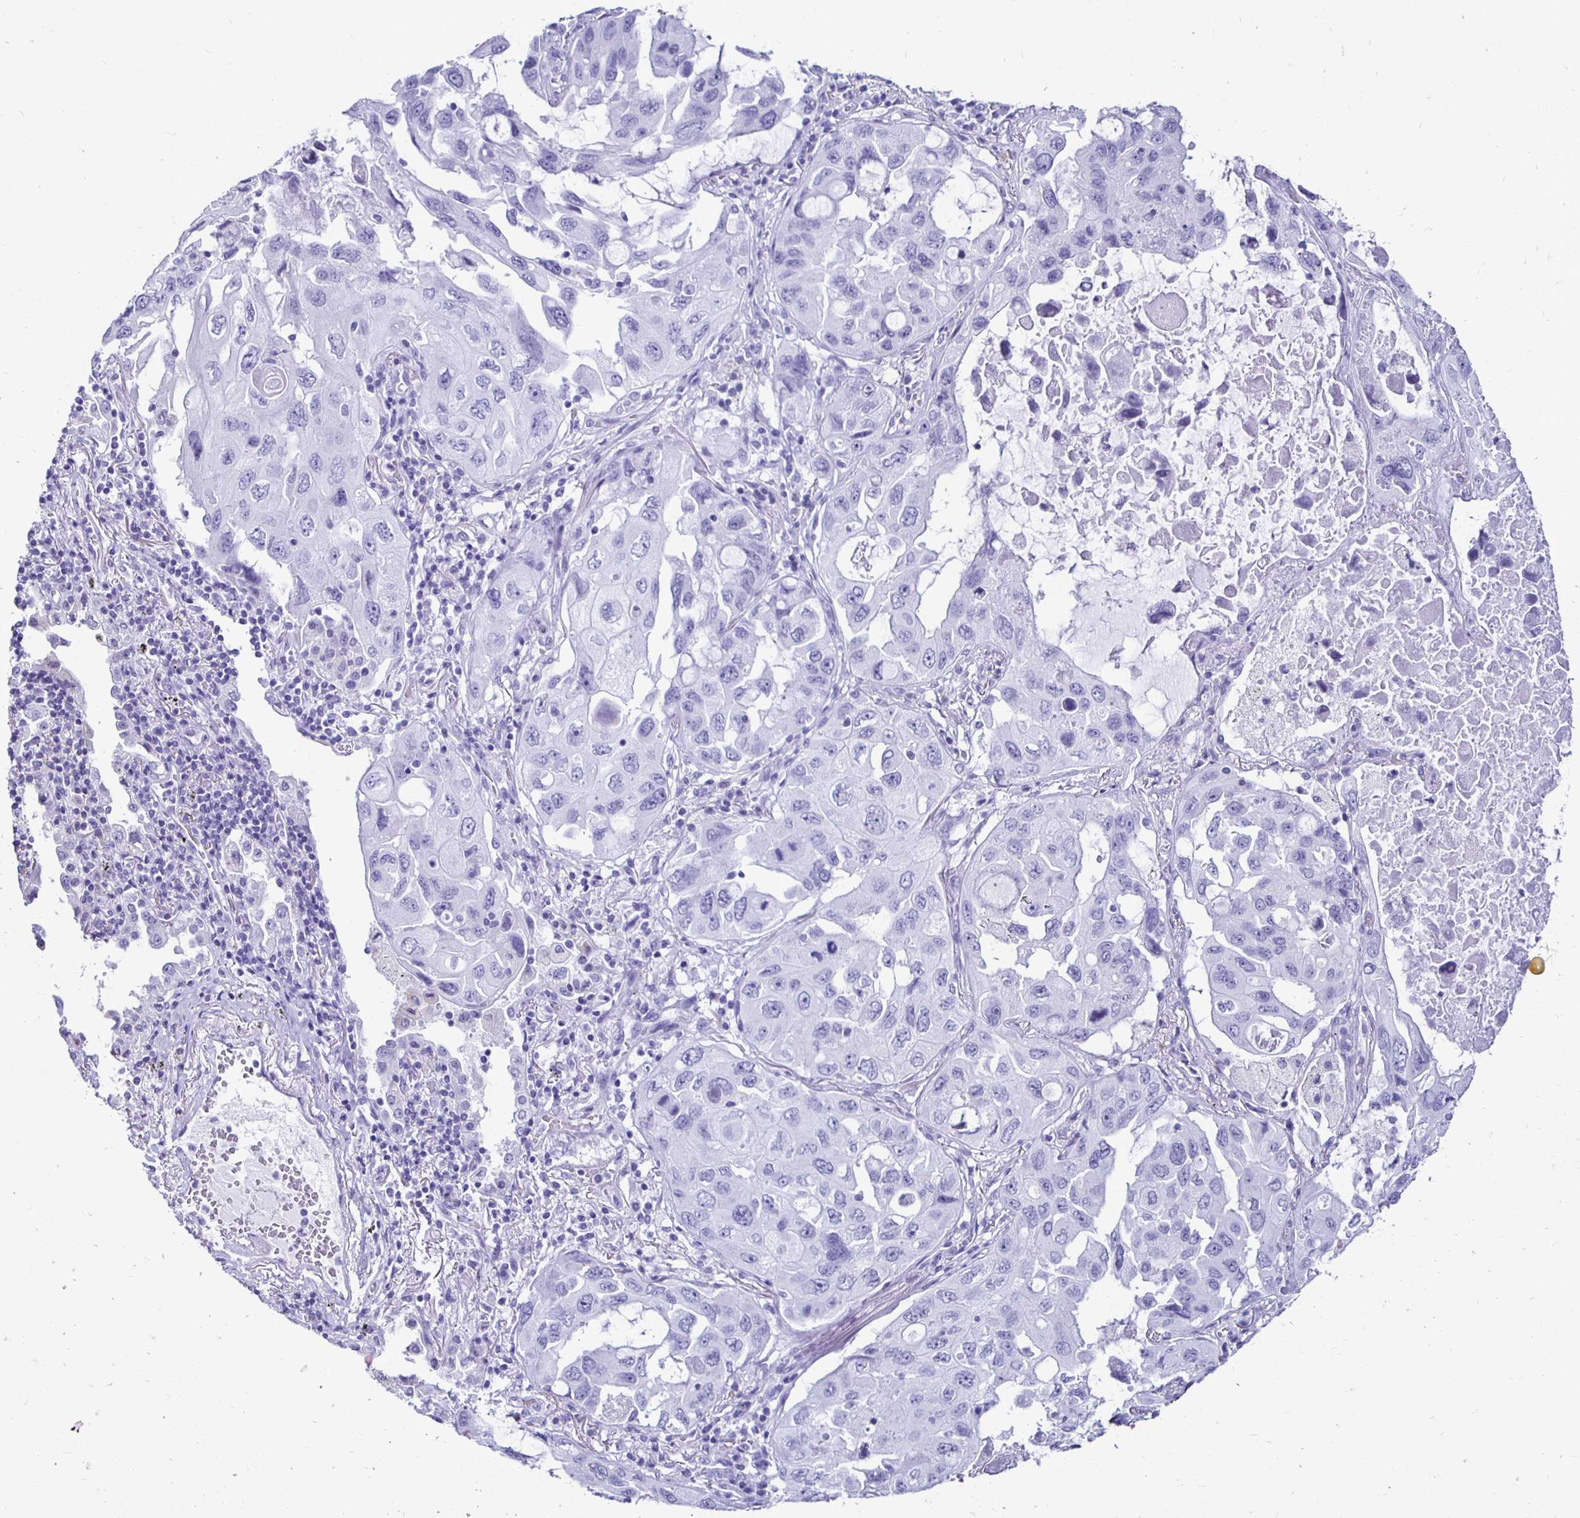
{"staining": {"intensity": "negative", "quantity": "none", "location": "none"}, "tissue": "lung cancer", "cell_type": "Tumor cells", "image_type": "cancer", "snomed": [{"axis": "morphology", "description": "Squamous cell carcinoma, NOS"}, {"axis": "topography", "description": "Lung"}], "caption": "Immunohistochemistry (IHC) micrograph of neoplastic tissue: human squamous cell carcinoma (lung) stained with DAB (3,3'-diaminobenzidine) demonstrates no significant protein expression in tumor cells. The staining was performed using DAB (3,3'-diaminobenzidine) to visualize the protein expression in brown, while the nuclei were stained in blue with hematoxylin (Magnification: 20x).", "gene": "CST5", "patient": {"sex": "female", "age": 73}}